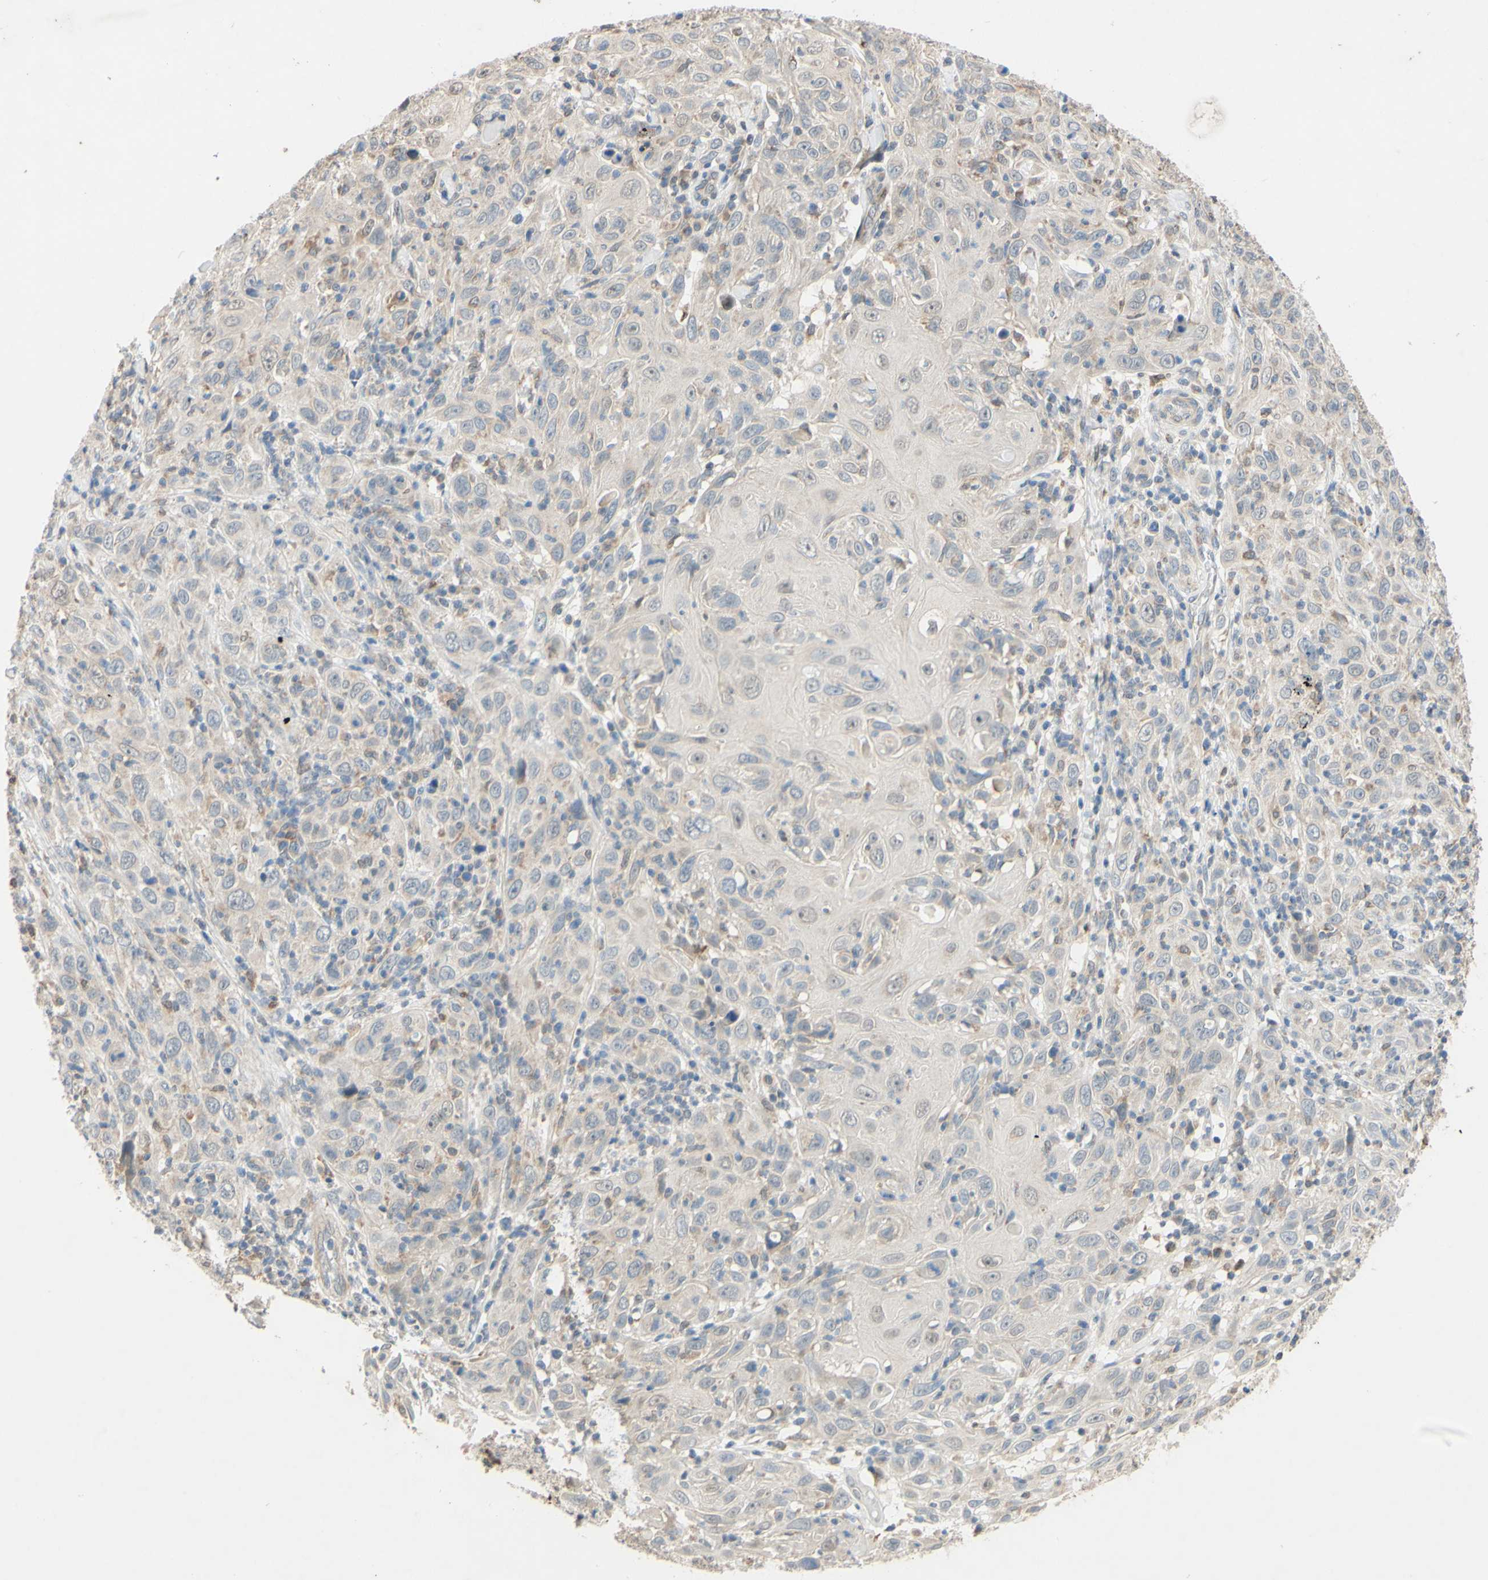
{"staining": {"intensity": "weak", "quantity": "<25%", "location": "cytoplasmic/membranous"}, "tissue": "skin cancer", "cell_type": "Tumor cells", "image_type": "cancer", "snomed": [{"axis": "morphology", "description": "Squamous cell carcinoma, NOS"}, {"axis": "topography", "description": "Skin"}], "caption": "A photomicrograph of human skin squamous cell carcinoma is negative for staining in tumor cells. (Immunohistochemistry, brightfield microscopy, high magnification).", "gene": "GATA1", "patient": {"sex": "female", "age": 88}}